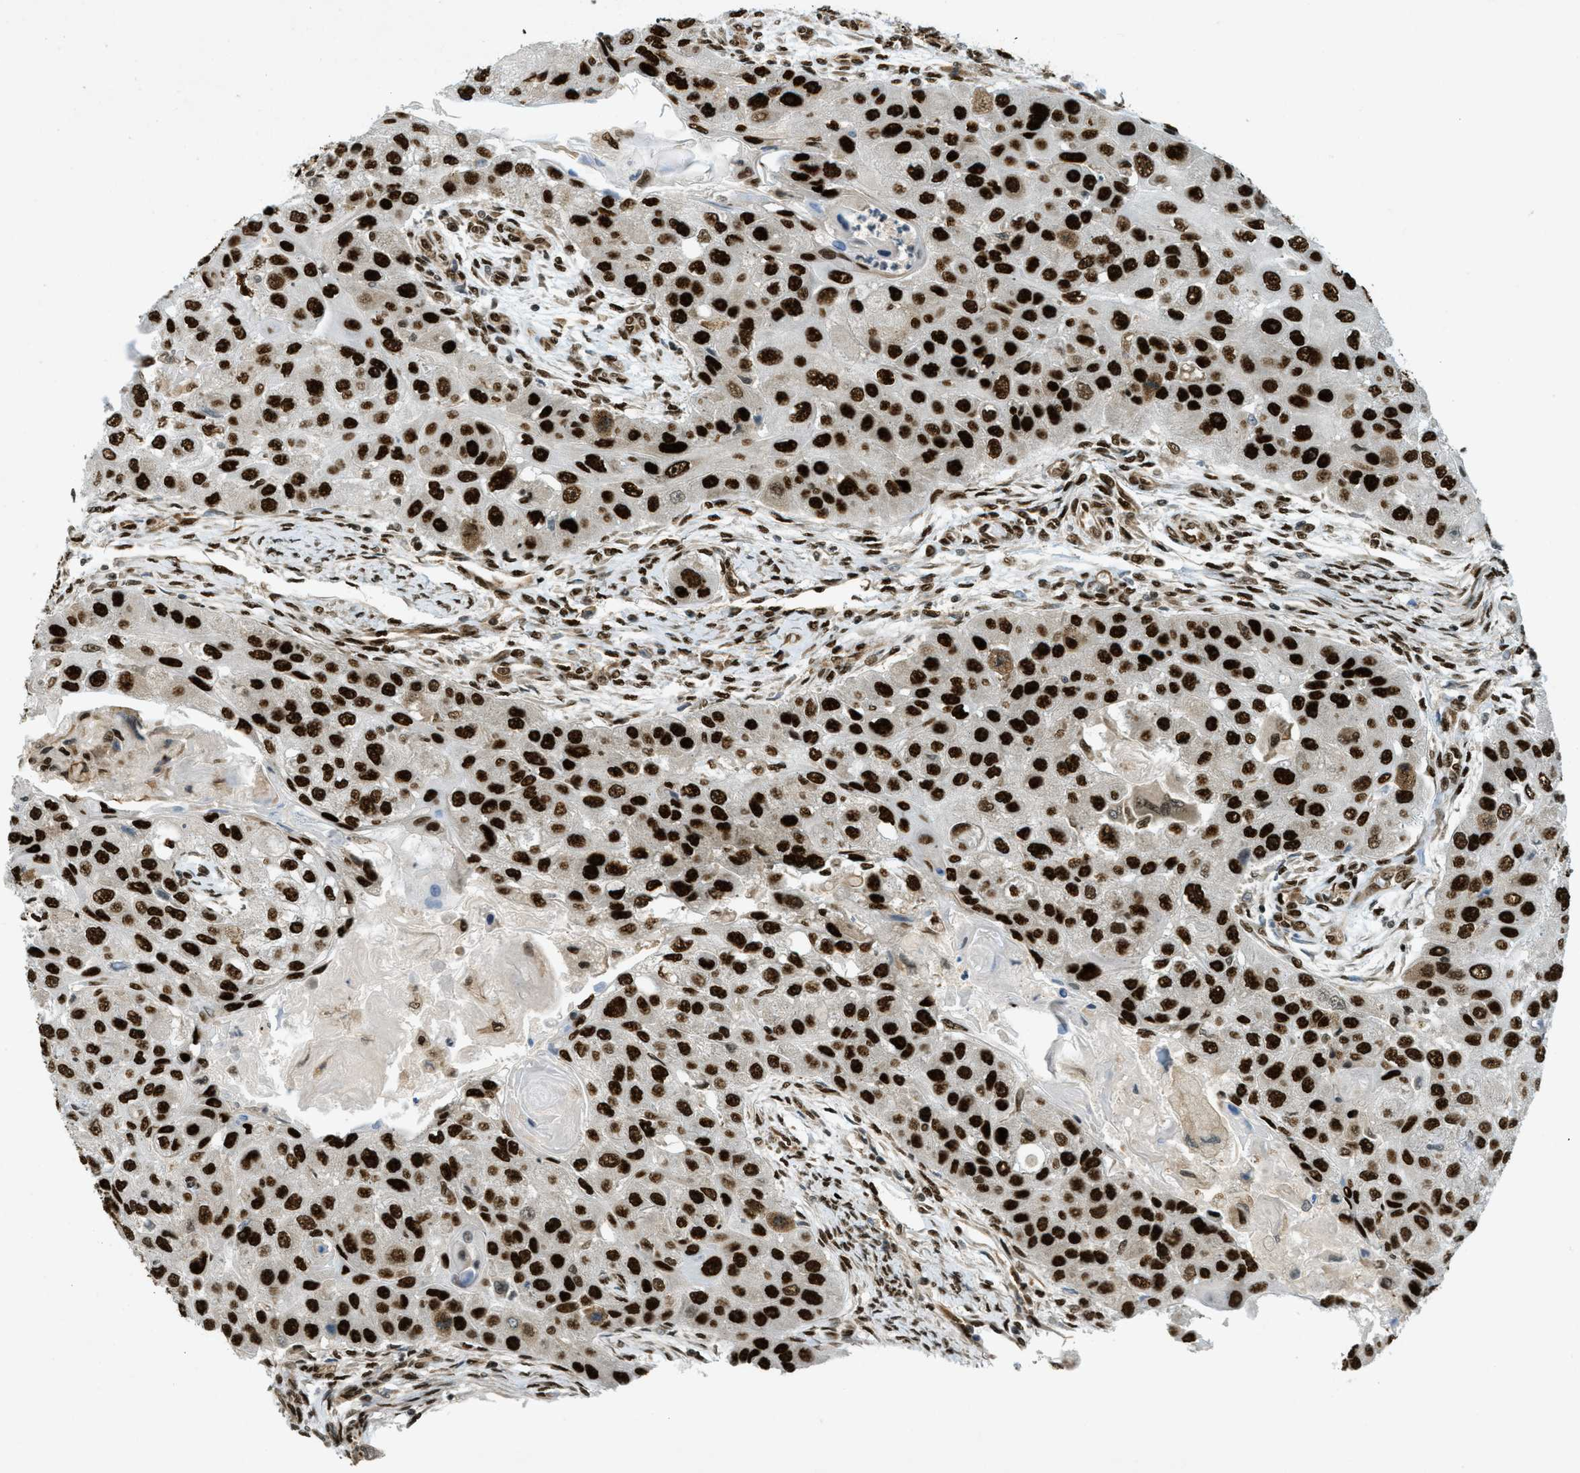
{"staining": {"intensity": "strong", "quantity": ">75%", "location": "nuclear"}, "tissue": "head and neck cancer", "cell_type": "Tumor cells", "image_type": "cancer", "snomed": [{"axis": "morphology", "description": "Normal tissue, NOS"}, {"axis": "morphology", "description": "Squamous cell carcinoma, NOS"}, {"axis": "topography", "description": "Skeletal muscle"}, {"axis": "topography", "description": "Head-Neck"}], "caption": "Squamous cell carcinoma (head and neck) stained for a protein (brown) displays strong nuclear positive positivity in about >75% of tumor cells.", "gene": "ZFR", "patient": {"sex": "male", "age": 51}}